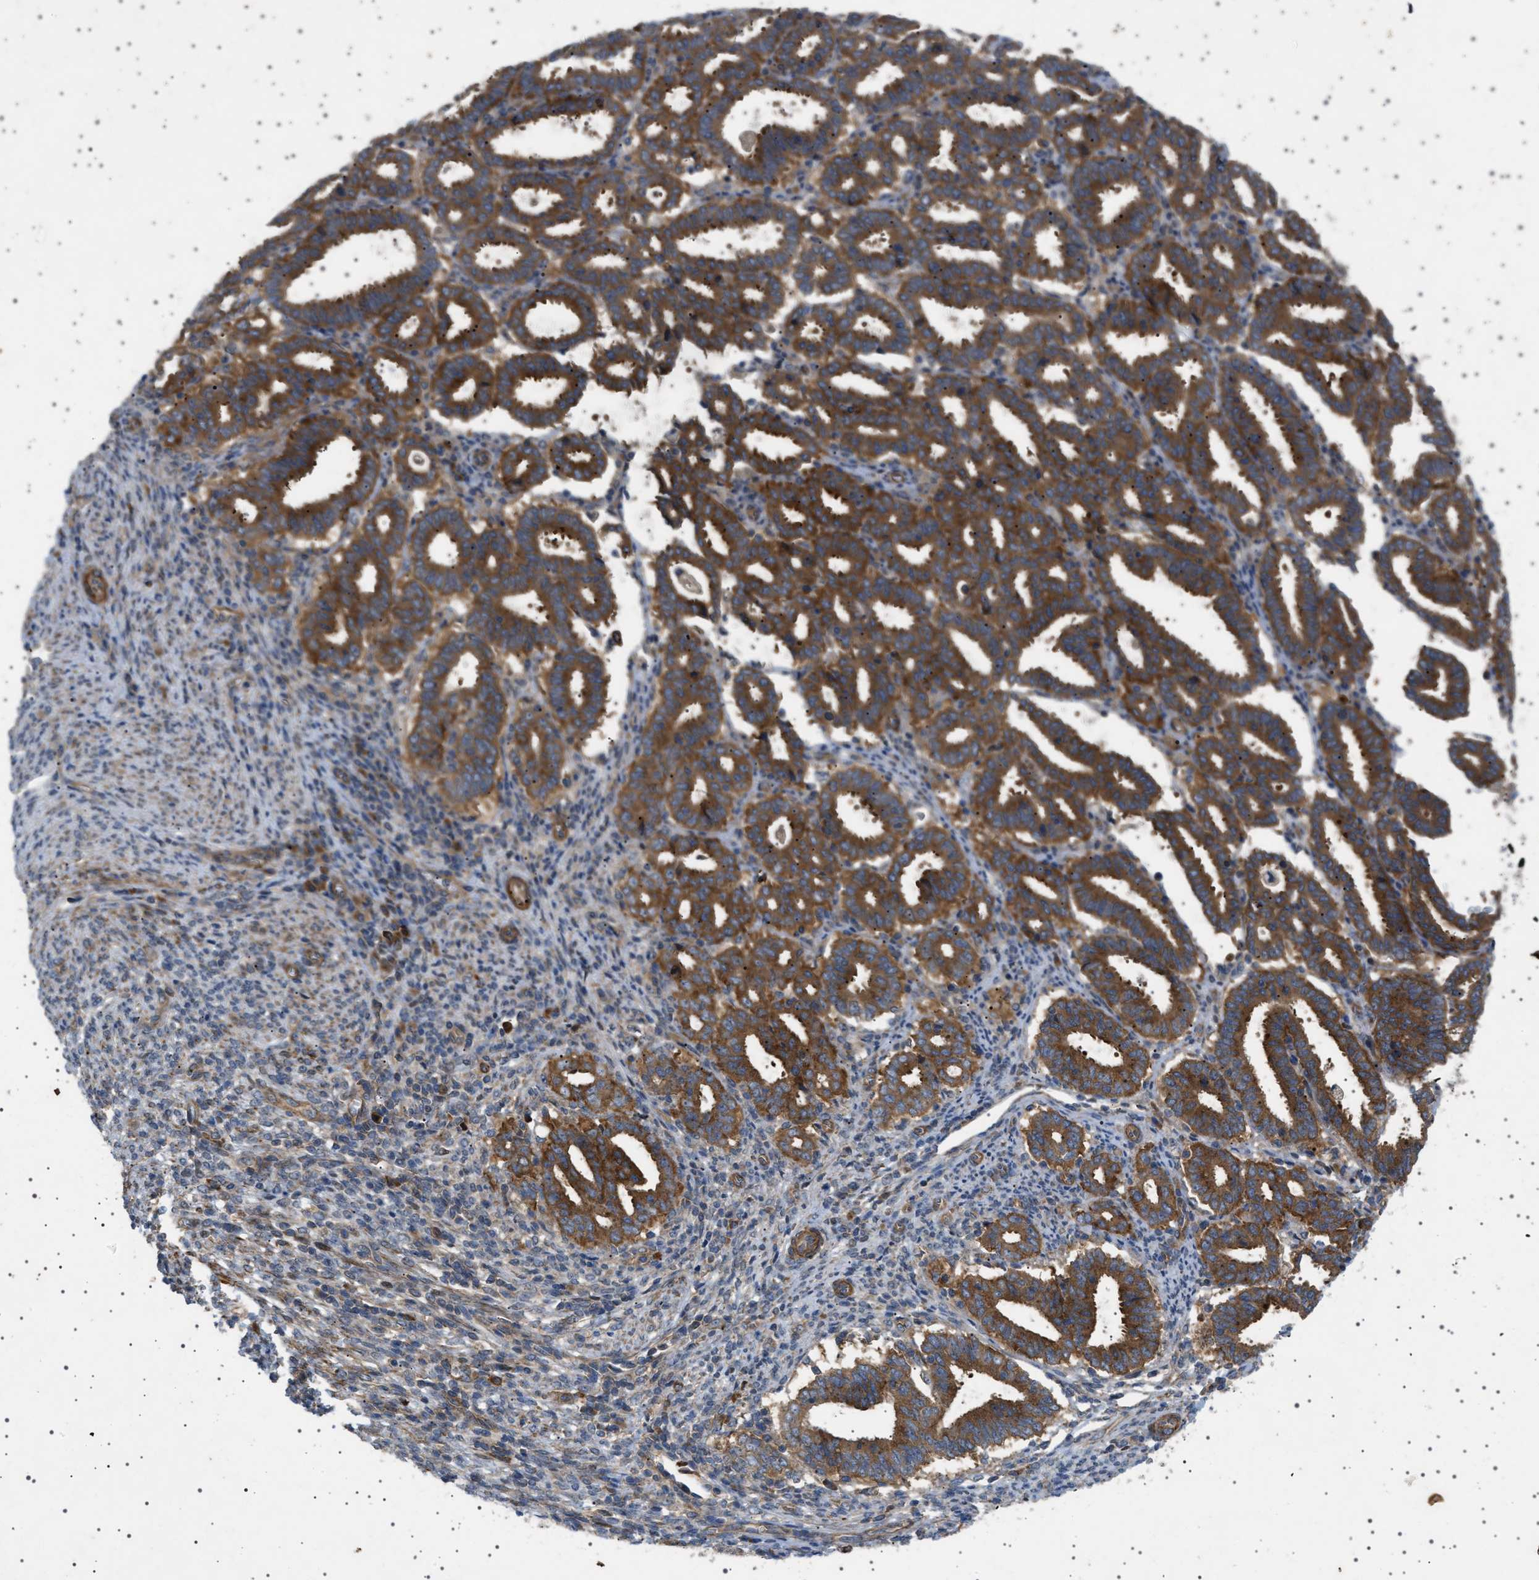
{"staining": {"intensity": "strong", "quantity": ">75%", "location": "cytoplasmic/membranous"}, "tissue": "endometrial cancer", "cell_type": "Tumor cells", "image_type": "cancer", "snomed": [{"axis": "morphology", "description": "Adenocarcinoma, NOS"}, {"axis": "topography", "description": "Uterus"}], "caption": "Endometrial cancer (adenocarcinoma) stained with a brown dye exhibits strong cytoplasmic/membranous positive staining in about >75% of tumor cells.", "gene": "CCDC186", "patient": {"sex": "female", "age": 83}}